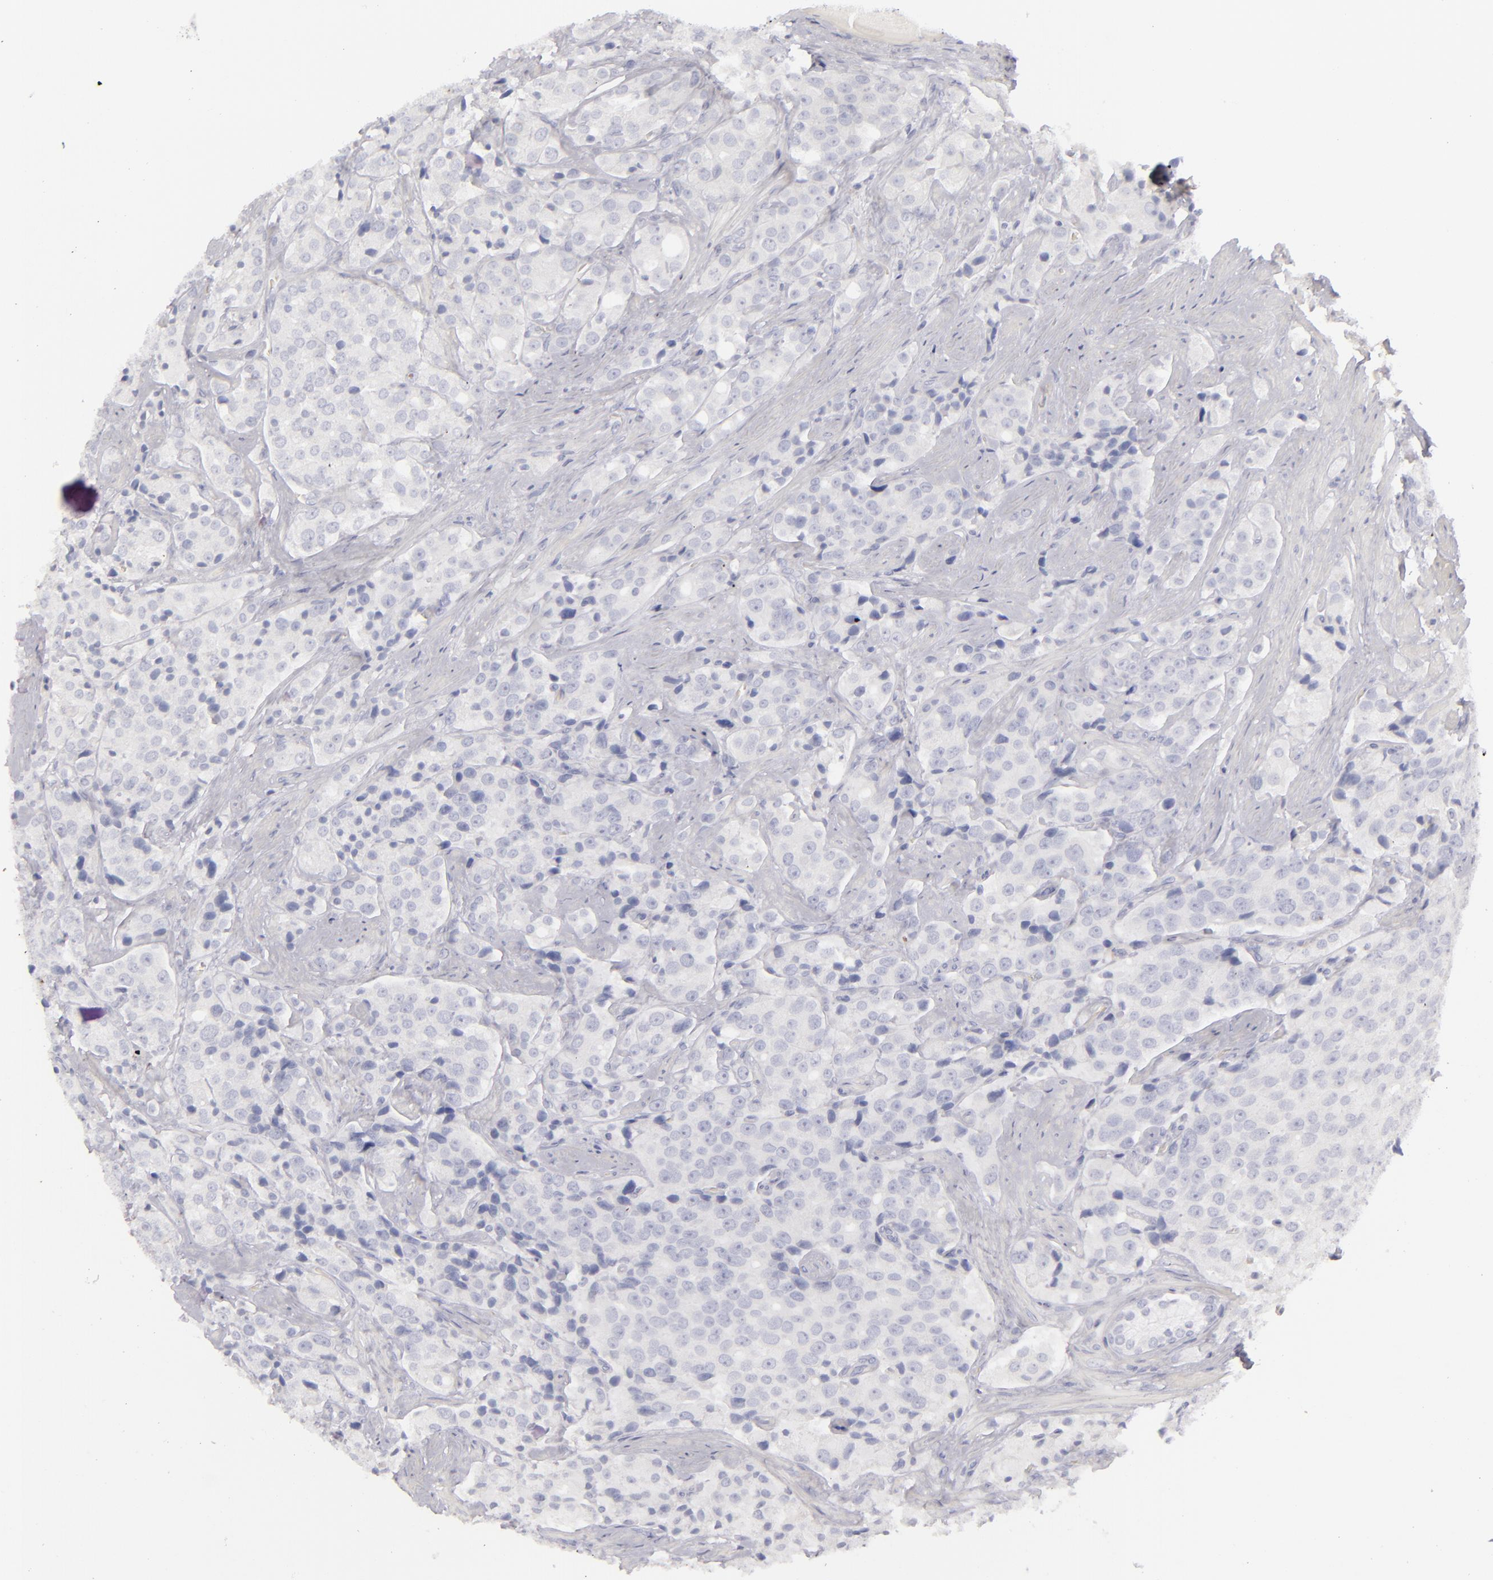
{"staining": {"intensity": "negative", "quantity": "none", "location": "none"}, "tissue": "prostate cancer", "cell_type": "Tumor cells", "image_type": "cancer", "snomed": [{"axis": "morphology", "description": "Adenocarcinoma, Medium grade"}, {"axis": "topography", "description": "Prostate"}], "caption": "DAB (3,3'-diaminobenzidine) immunohistochemical staining of human prostate cancer (adenocarcinoma (medium-grade)) exhibits no significant expression in tumor cells.", "gene": "CD22", "patient": {"sex": "male", "age": 70}}